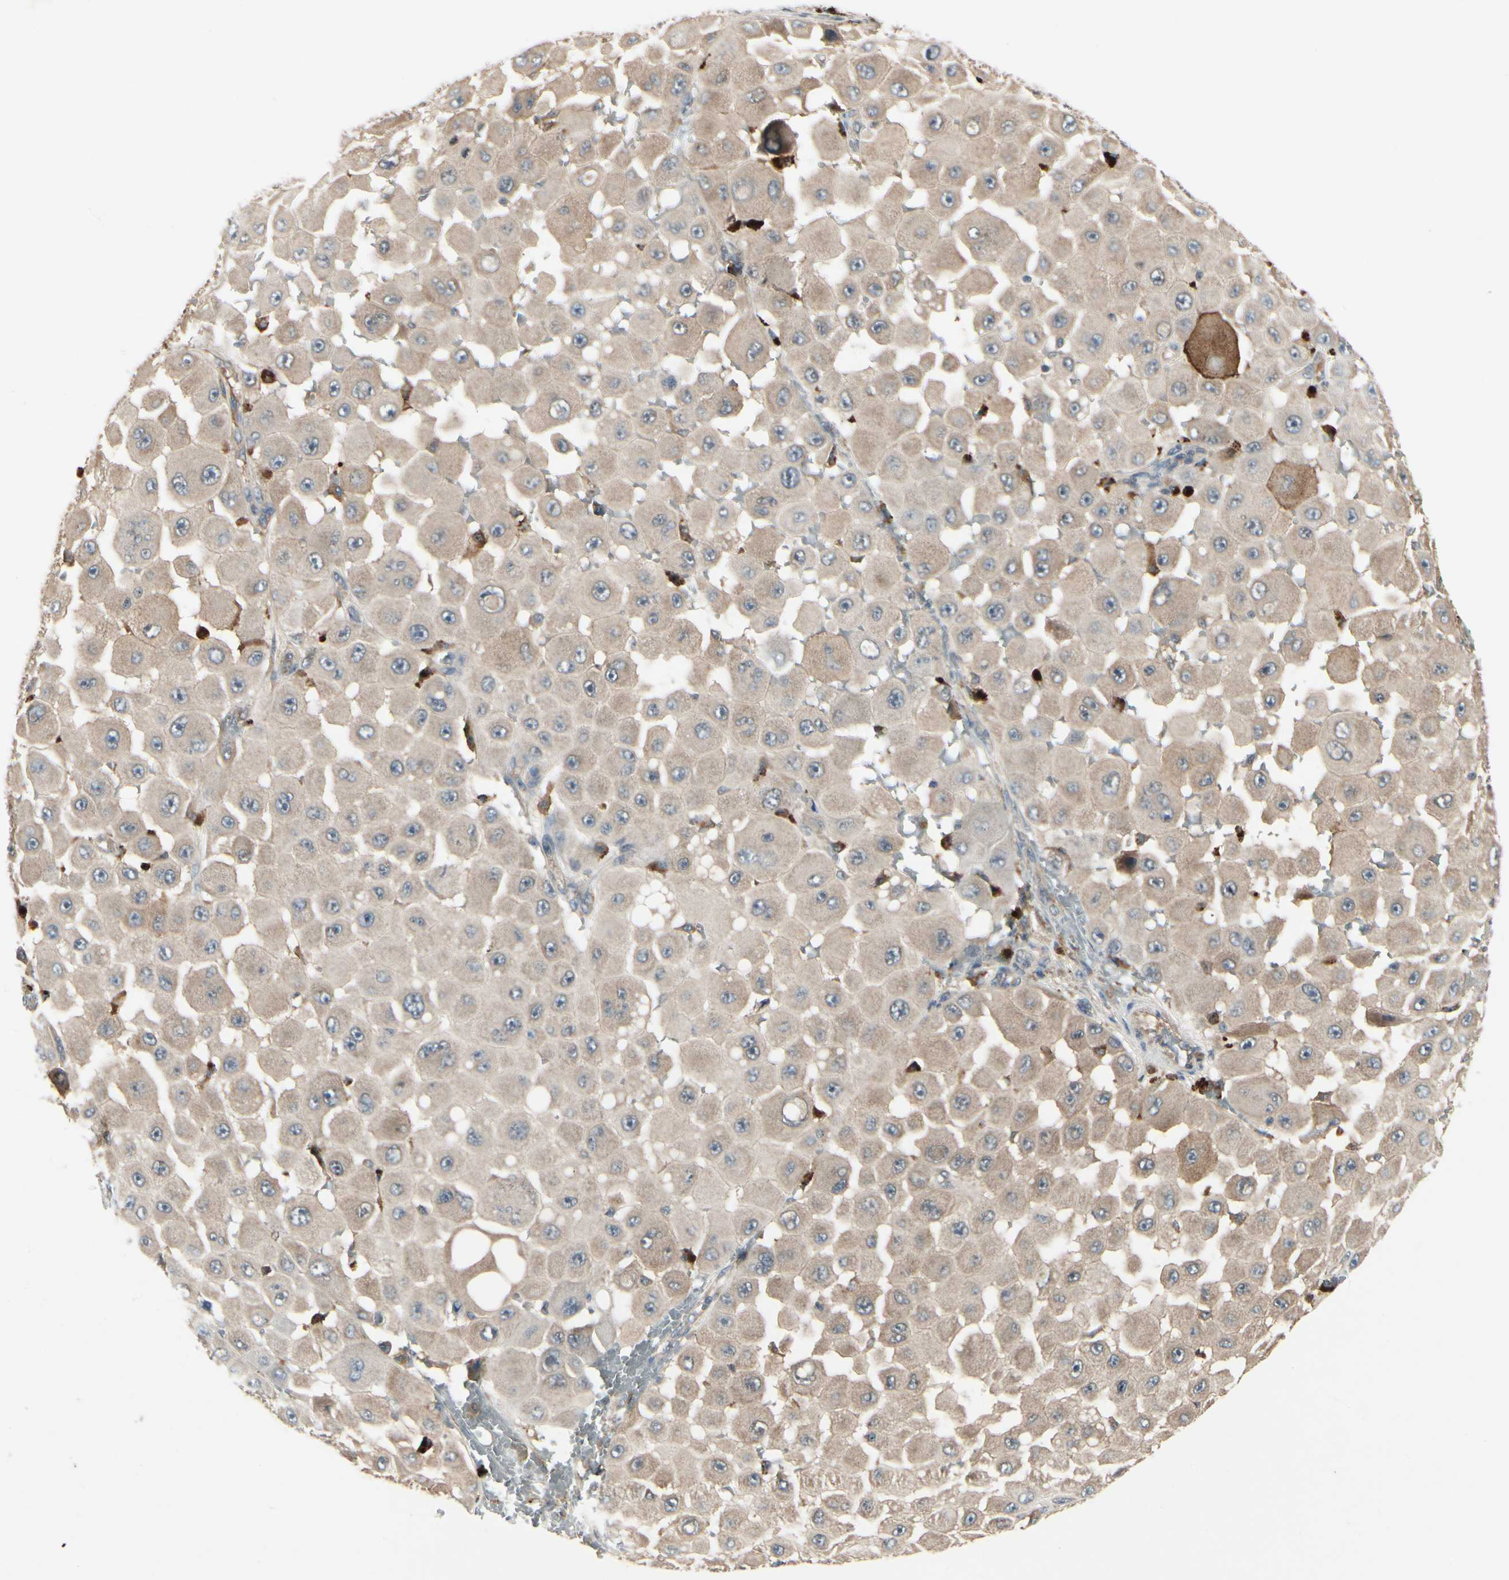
{"staining": {"intensity": "weak", "quantity": ">75%", "location": "cytoplasmic/membranous"}, "tissue": "melanoma", "cell_type": "Tumor cells", "image_type": "cancer", "snomed": [{"axis": "morphology", "description": "Malignant melanoma, NOS"}, {"axis": "topography", "description": "Skin"}], "caption": "Protein staining of melanoma tissue exhibits weak cytoplasmic/membranous staining in about >75% of tumor cells.", "gene": "RNF14", "patient": {"sex": "female", "age": 81}}